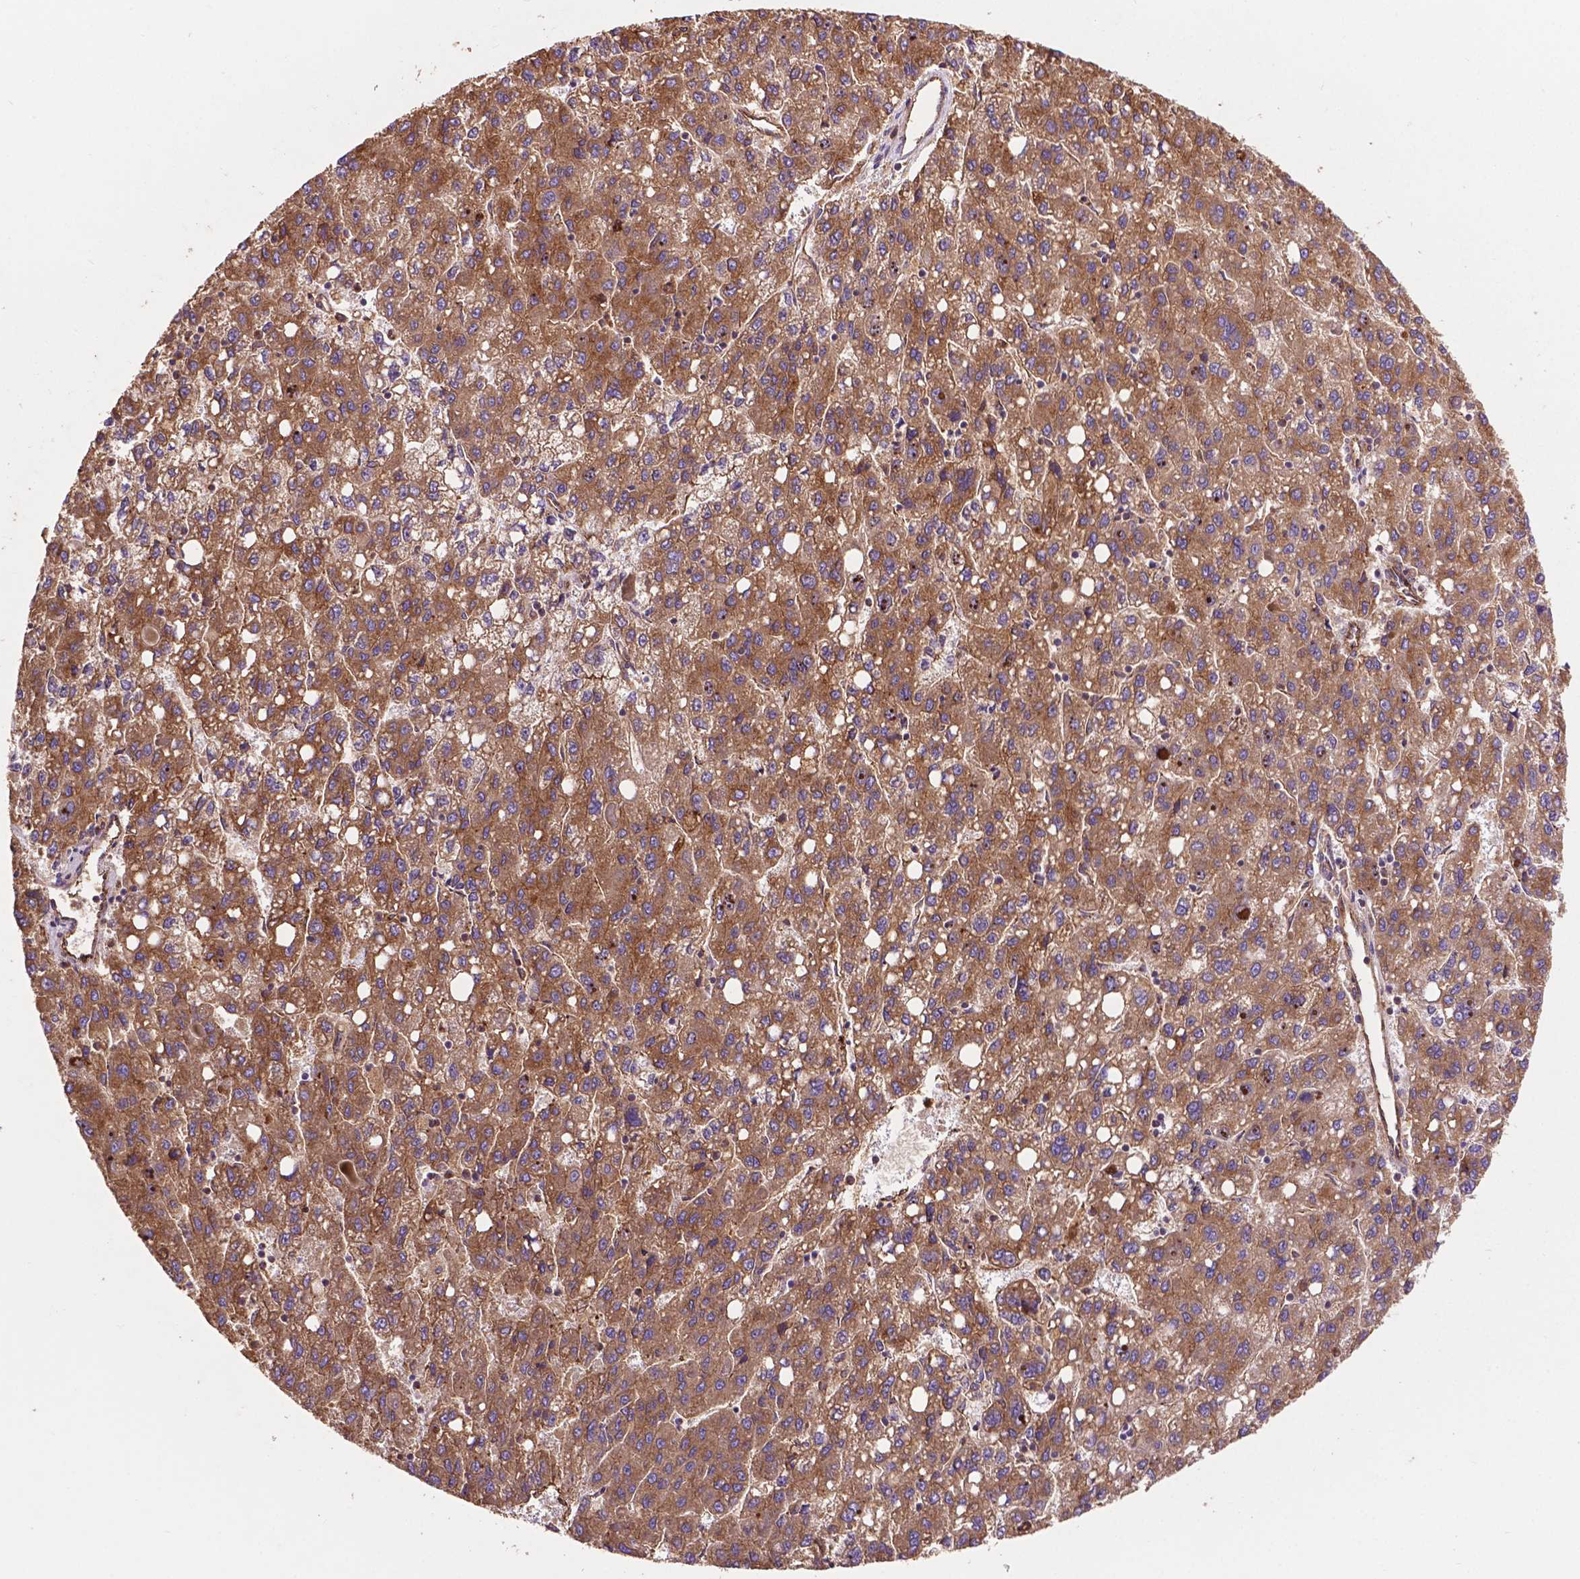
{"staining": {"intensity": "moderate", "quantity": ">75%", "location": "cytoplasmic/membranous"}, "tissue": "liver cancer", "cell_type": "Tumor cells", "image_type": "cancer", "snomed": [{"axis": "morphology", "description": "Carcinoma, Hepatocellular, NOS"}, {"axis": "topography", "description": "Liver"}], "caption": "Protein expression analysis of human liver cancer reveals moderate cytoplasmic/membranous staining in about >75% of tumor cells.", "gene": "CCDC71L", "patient": {"sex": "female", "age": 82}}